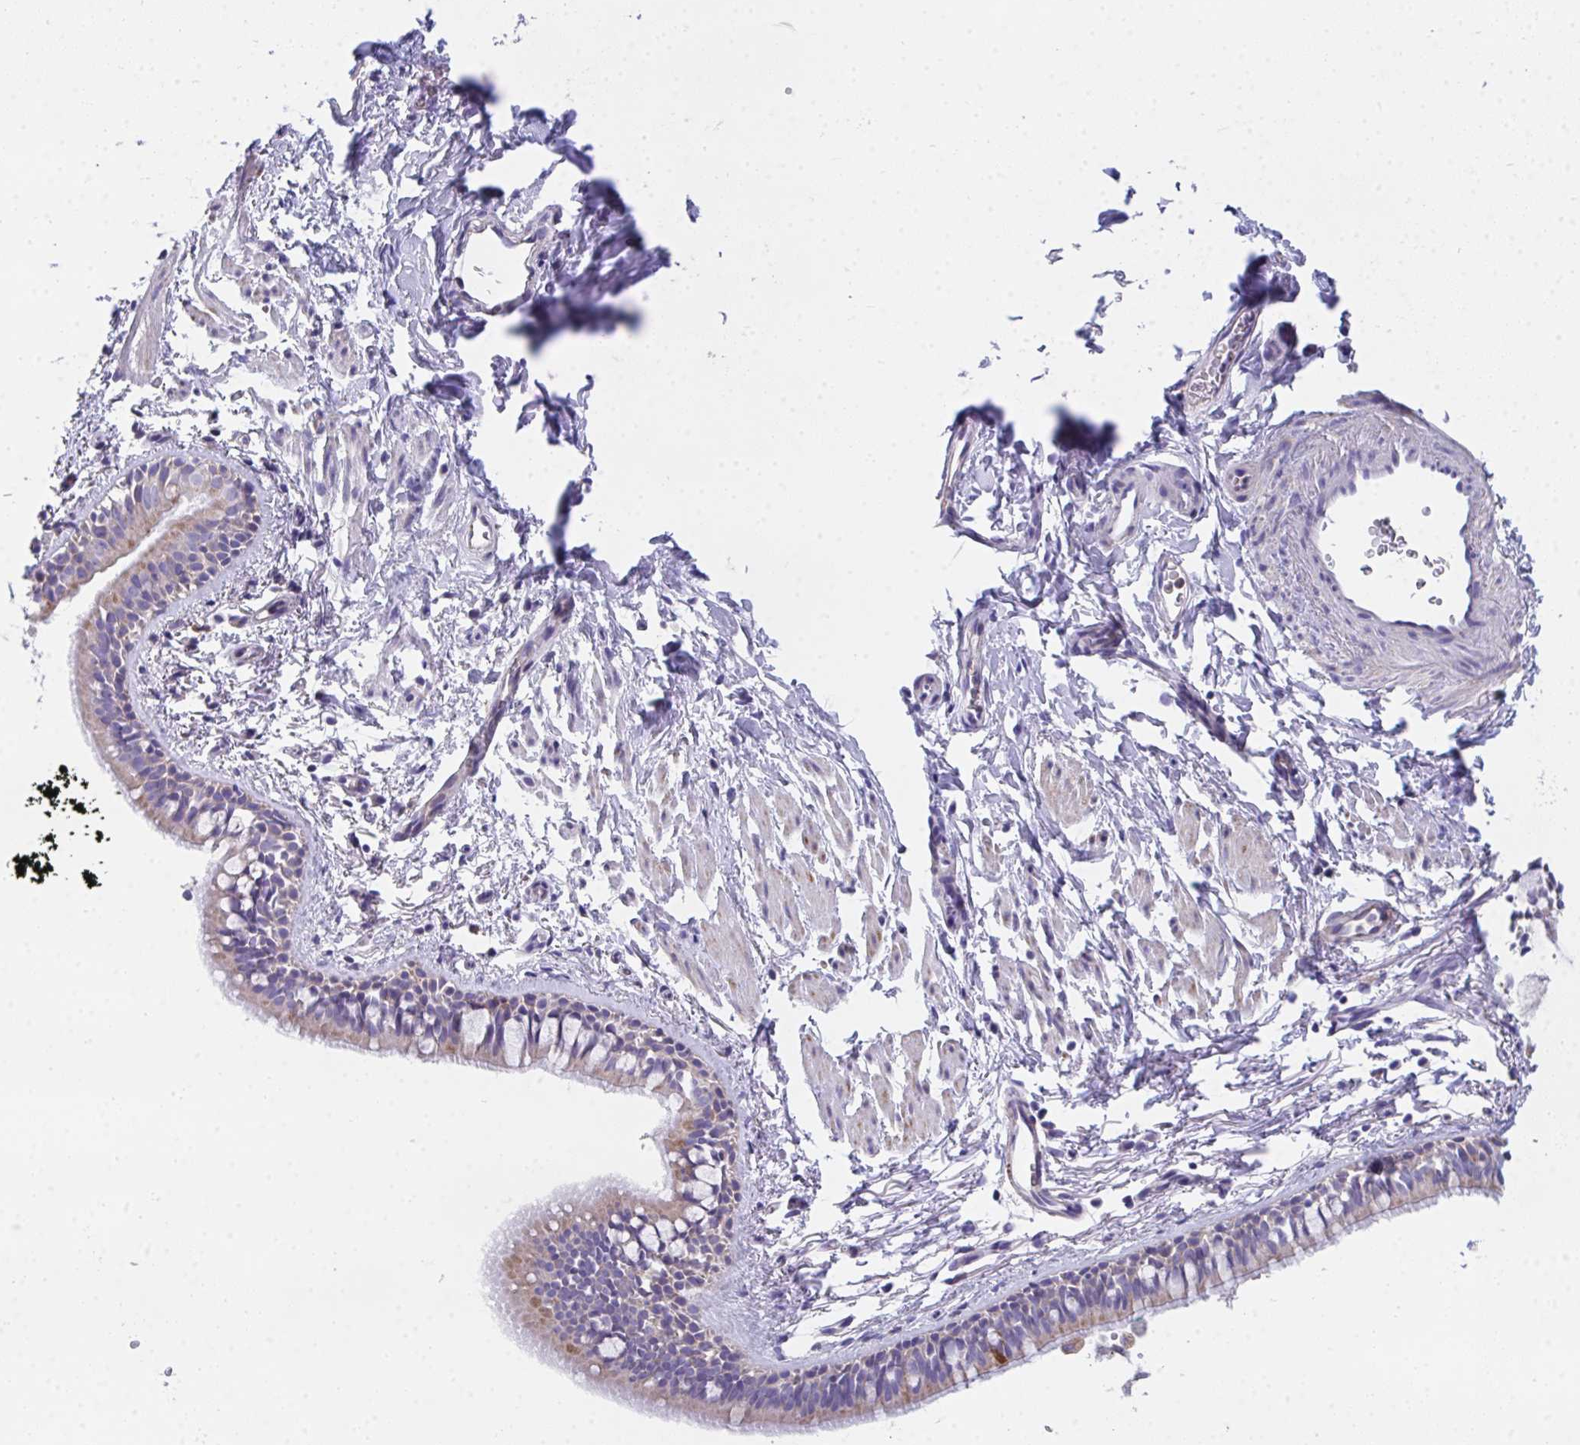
{"staining": {"intensity": "weak", "quantity": "25%-75%", "location": "cytoplasmic/membranous"}, "tissue": "bronchus", "cell_type": "Respiratory epithelial cells", "image_type": "normal", "snomed": [{"axis": "morphology", "description": "Normal tissue, NOS"}, {"axis": "topography", "description": "Lymph node"}, {"axis": "topography", "description": "Cartilage tissue"}, {"axis": "topography", "description": "Bronchus"}], "caption": "High-magnification brightfield microscopy of unremarkable bronchus stained with DAB (3,3'-diaminobenzidine) (brown) and counterstained with hematoxylin (blue). respiratory epithelial cells exhibit weak cytoplasmic/membranous expression is present in about25%-75% of cells.", "gene": "COA5", "patient": {"sex": "female", "age": 70}}